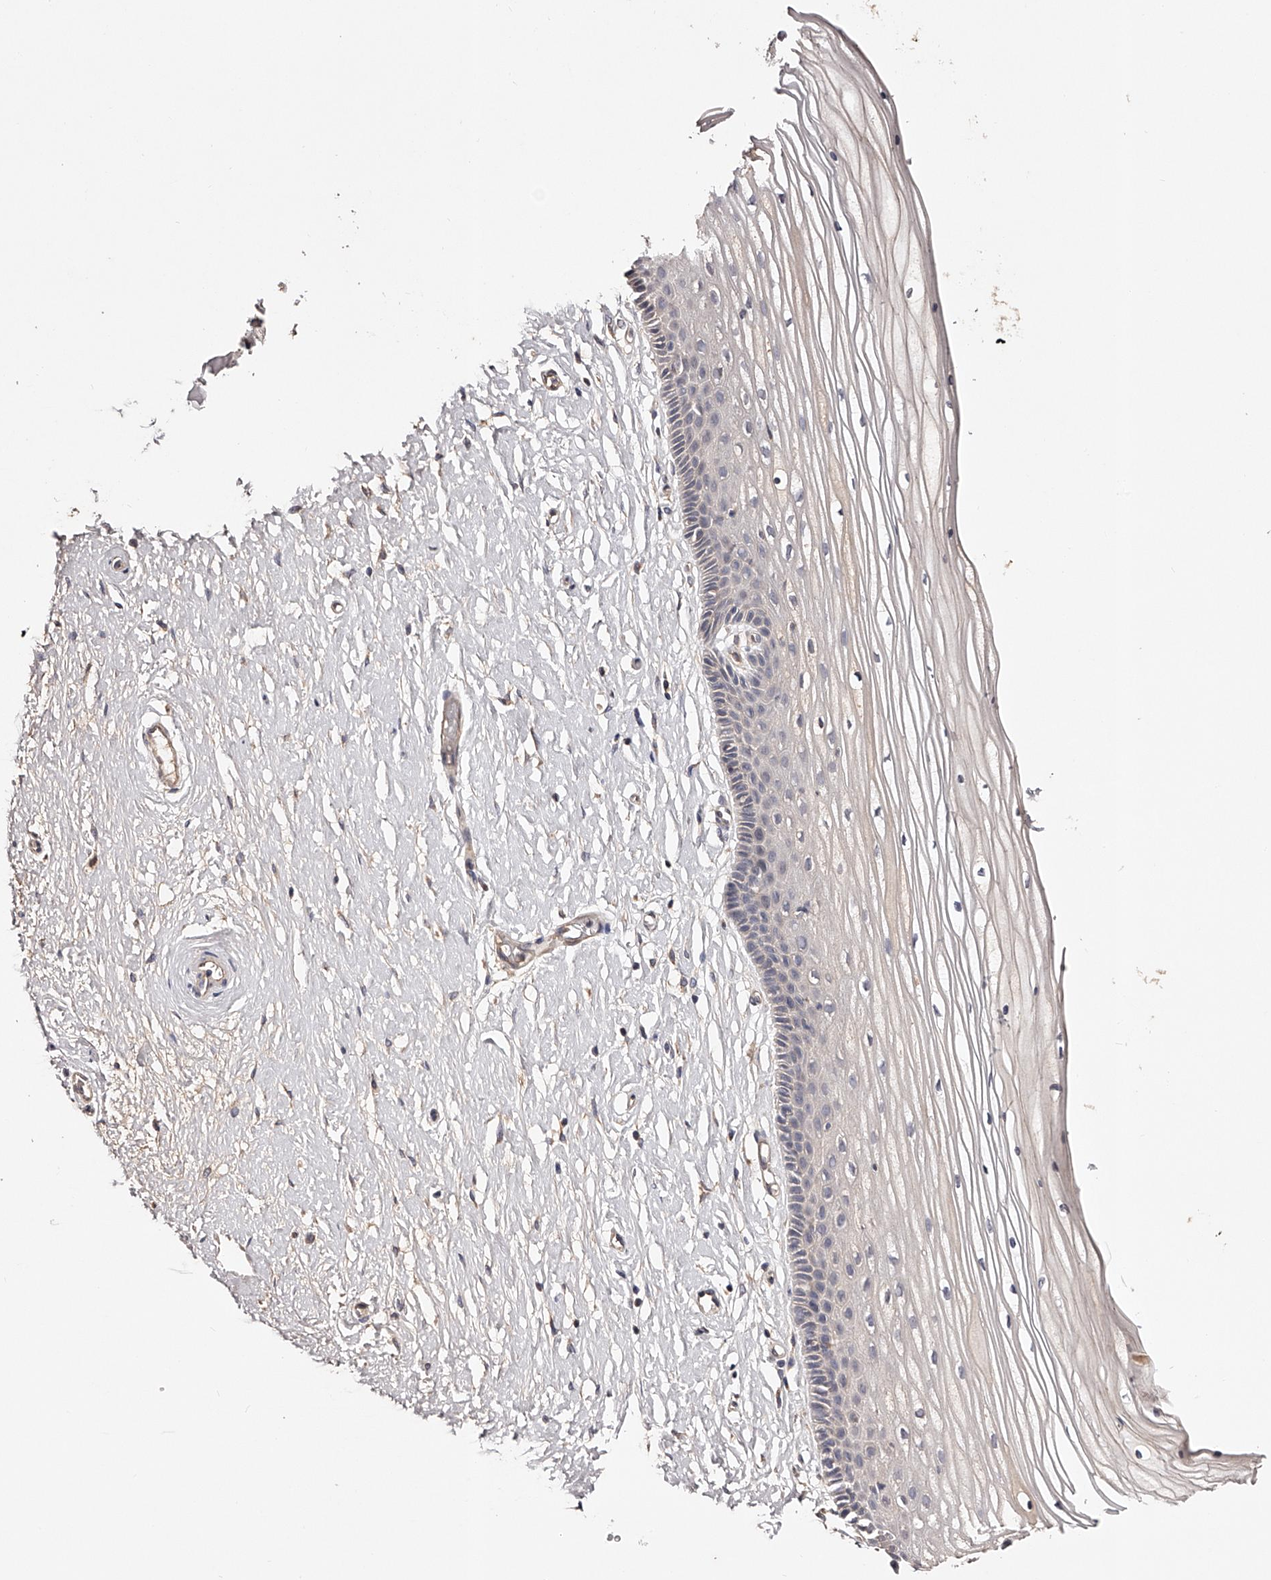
{"staining": {"intensity": "negative", "quantity": "none", "location": "none"}, "tissue": "vagina", "cell_type": "Squamous epithelial cells", "image_type": "normal", "snomed": [{"axis": "morphology", "description": "Normal tissue, NOS"}, {"axis": "topography", "description": "Vagina"}, {"axis": "topography", "description": "Cervix"}], "caption": "DAB immunohistochemical staining of benign human vagina shows no significant expression in squamous epithelial cells. The staining was performed using DAB (3,3'-diaminobenzidine) to visualize the protein expression in brown, while the nuclei were stained in blue with hematoxylin (Magnification: 20x).", "gene": "USP21", "patient": {"sex": "female", "age": 40}}